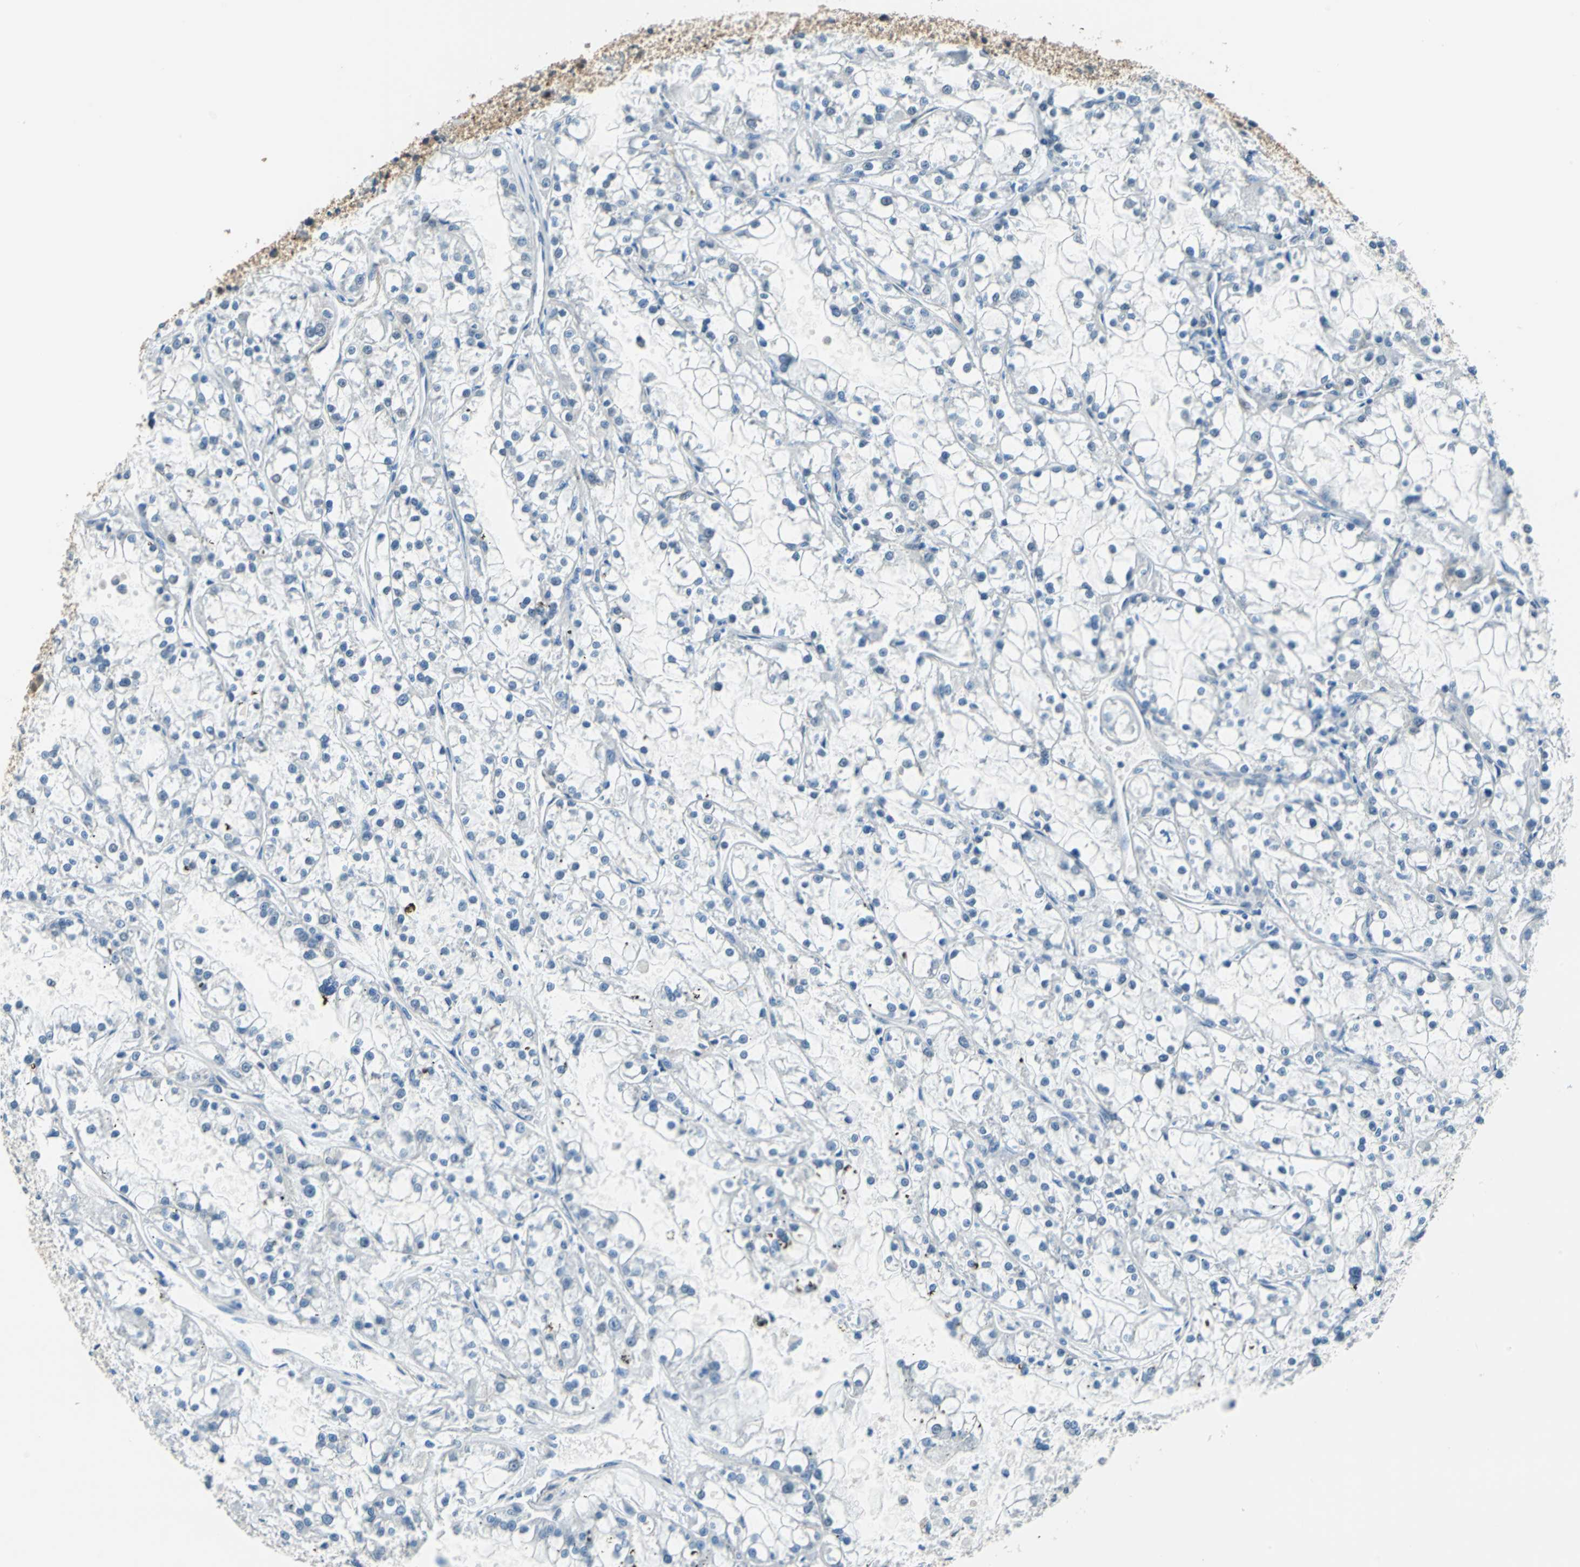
{"staining": {"intensity": "moderate", "quantity": "<25%", "location": "nuclear"}, "tissue": "renal cancer", "cell_type": "Tumor cells", "image_type": "cancer", "snomed": [{"axis": "morphology", "description": "Adenocarcinoma, NOS"}, {"axis": "topography", "description": "Kidney"}], "caption": "Immunohistochemical staining of renal cancer (adenocarcinoma) shows low levels of moderate nuclear protein positivity in approximately <25% of tumor cells.", "gene": "FKBP4", "patient": {"sex": "female", "age": 52}}